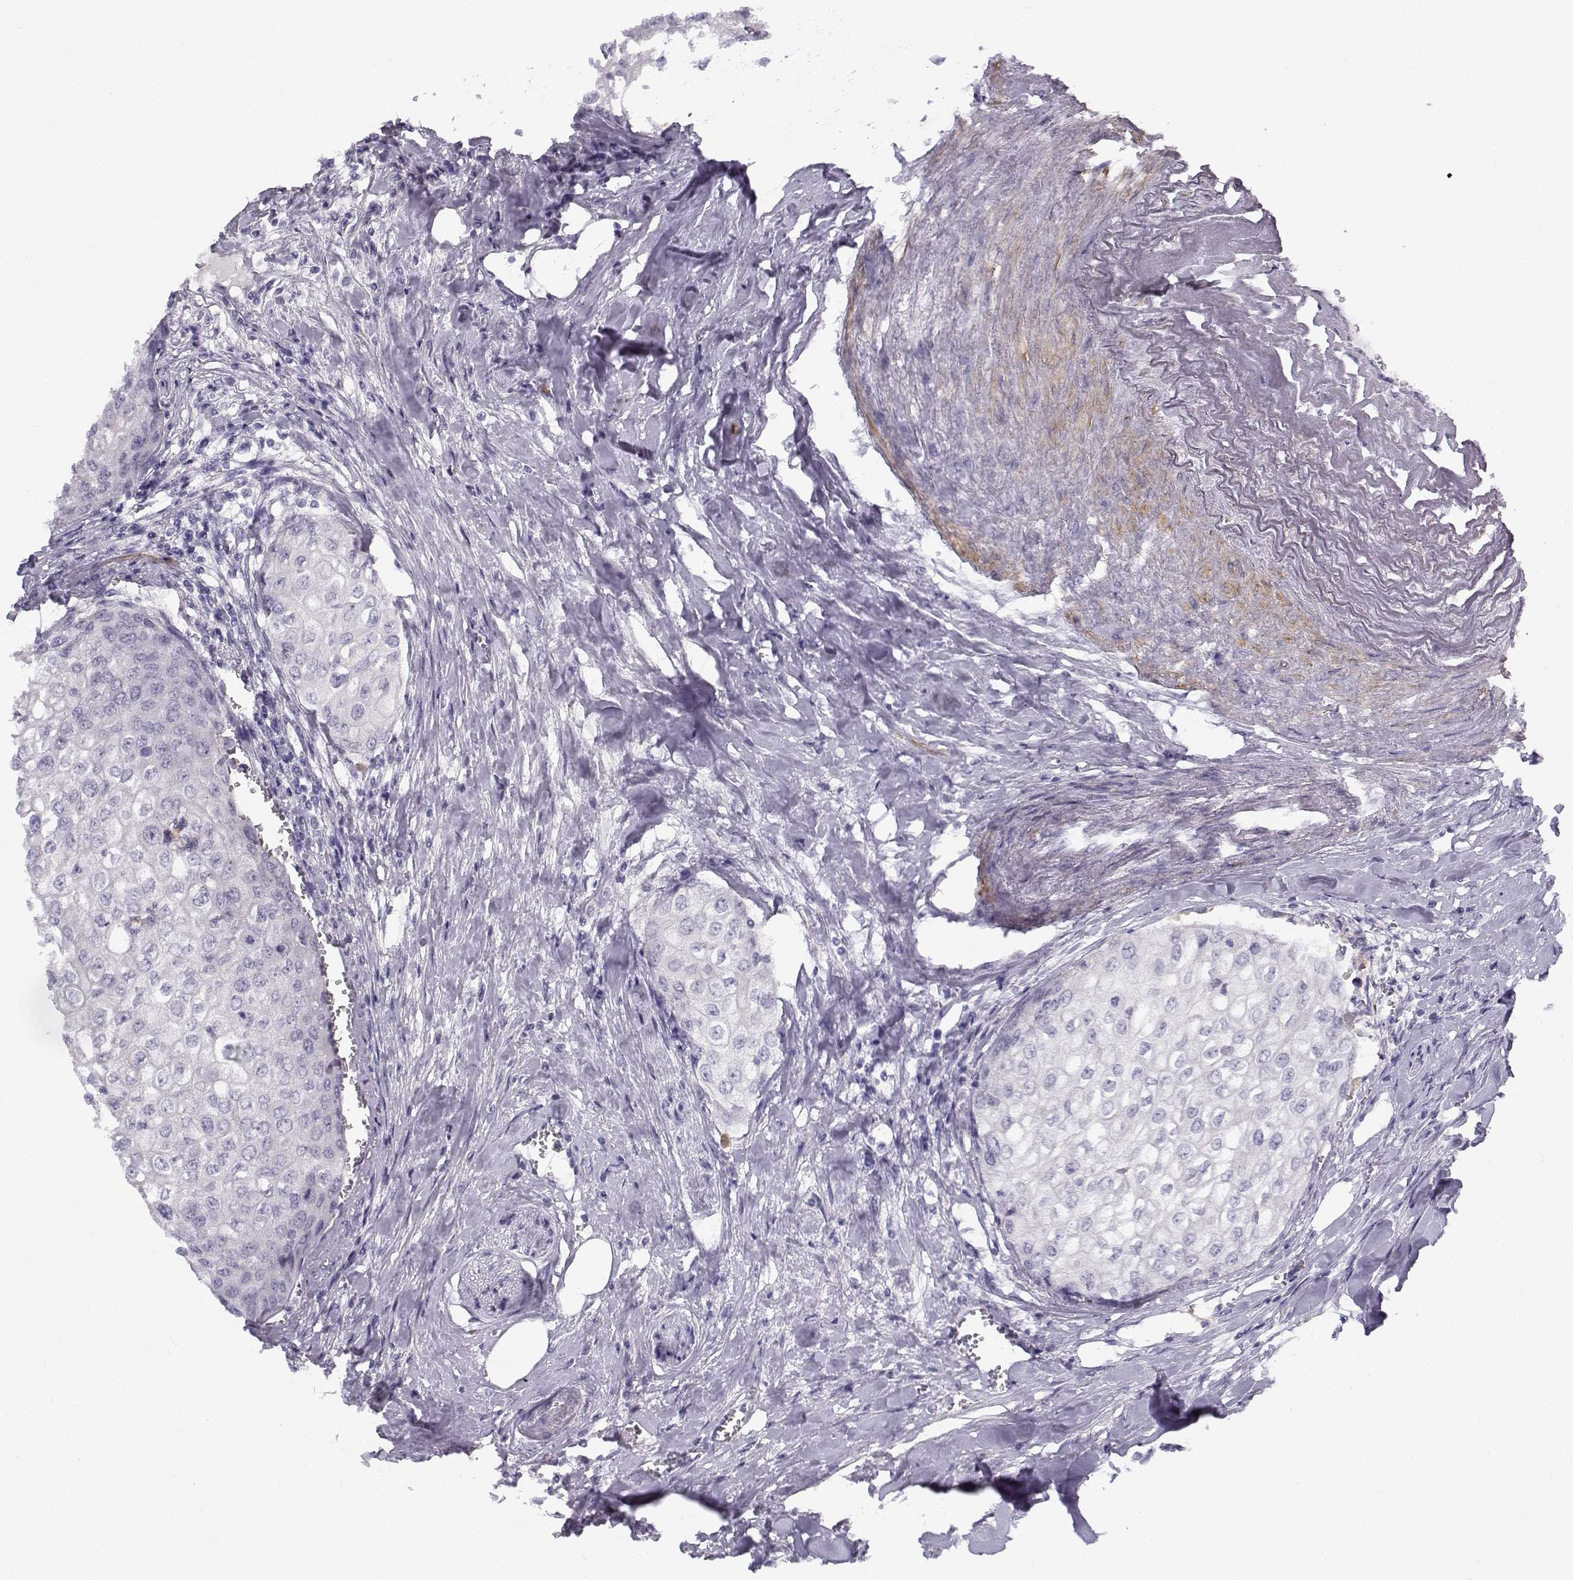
{"staining": {"intensity": "negative", "quantity": "none", "location": "none"}, "tissue": "urothelial cancer", "cell_type": "Tumor cells", "image_type": "cancer", "snomed": [{"axis": "morphology", "description": "Urothelial carcinoma, High grade"}, {"axis": "topography", "description": "Urinary bladder"}], "caption": "Tumor cells show no significant positivity in high-grade urothelial carcinoma. Nuclei are stained in blue.", "gene": "CREB3L3", "patient": {"sex": "male", "age": 62}}